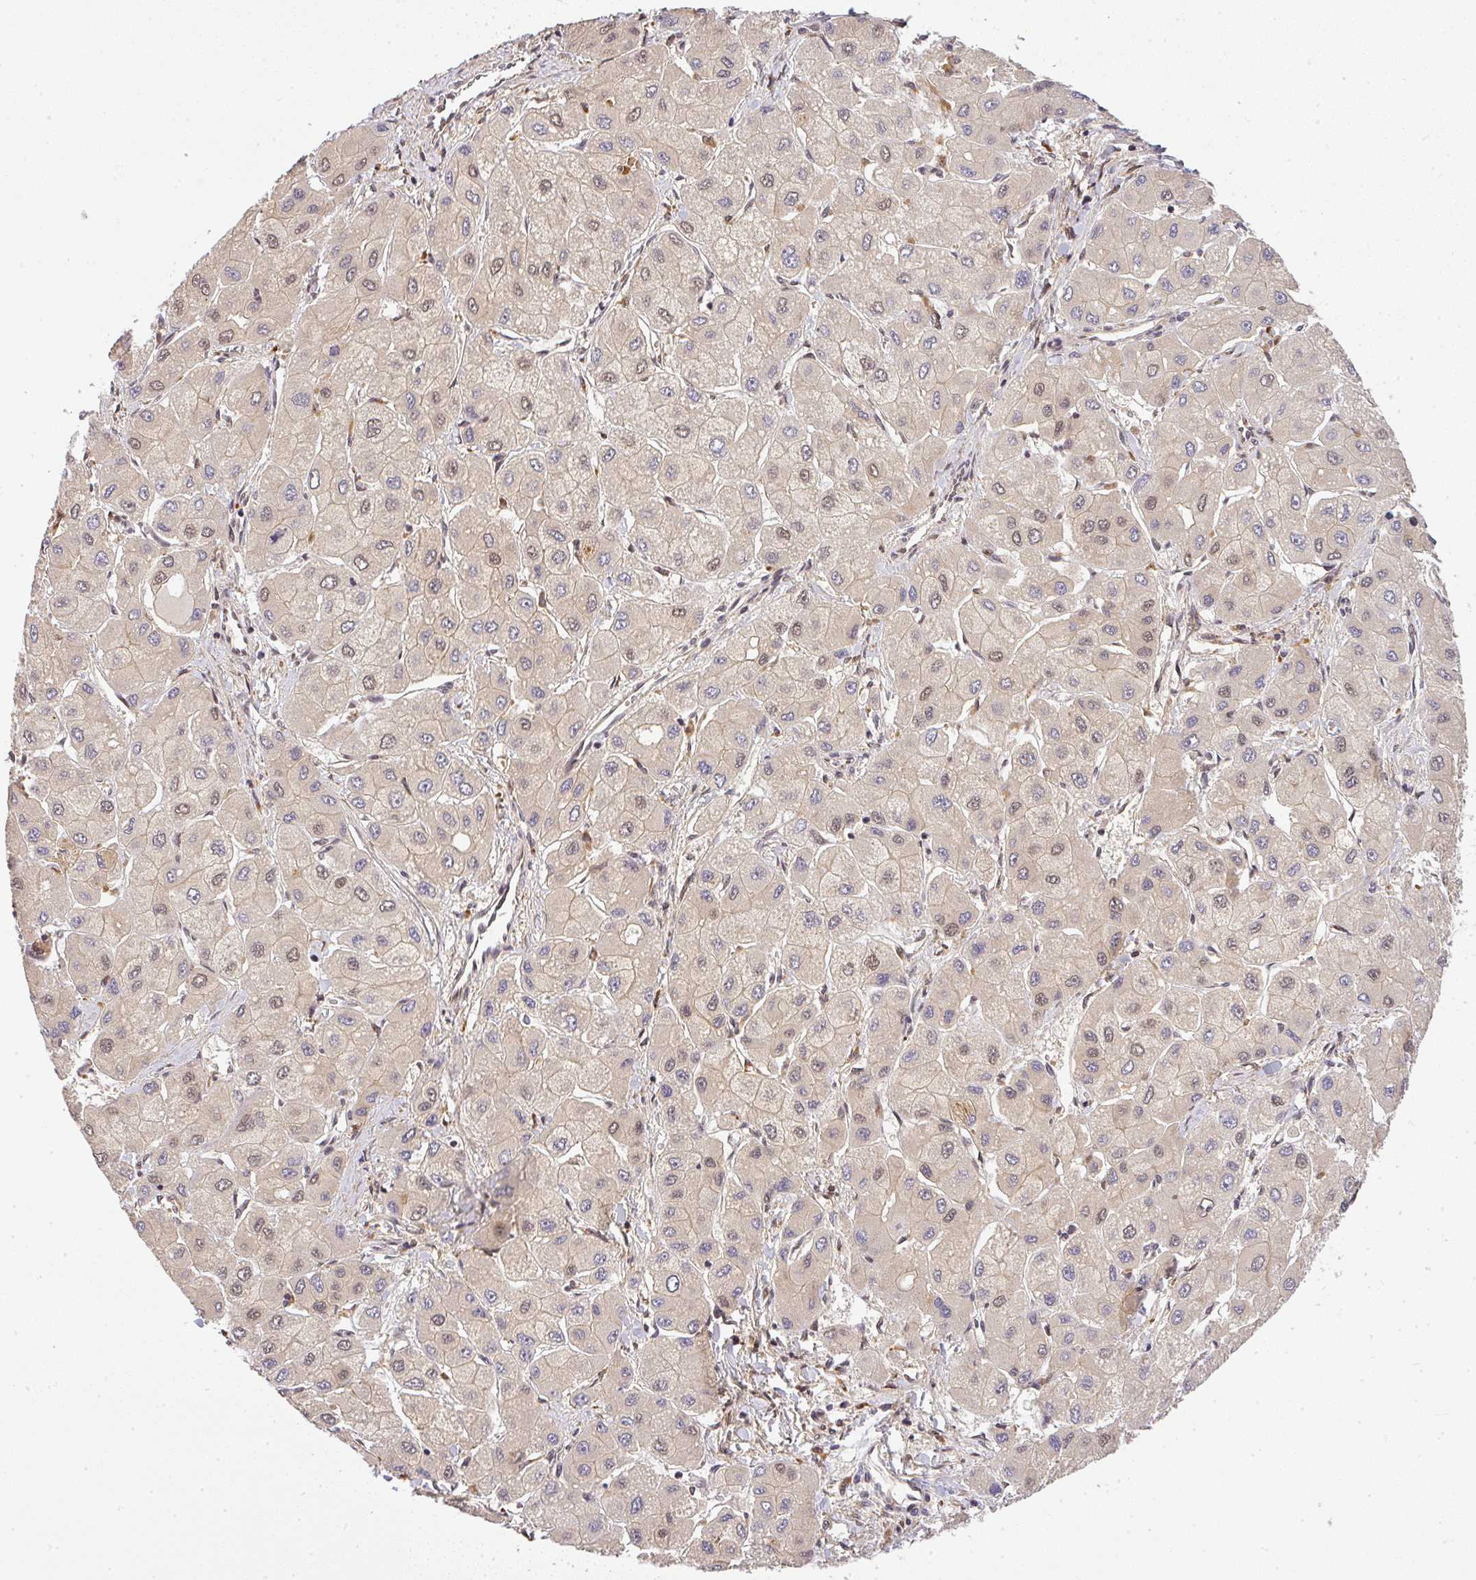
{"staining": {"intensity": "weak", "quantity": "25%-75%", "location": "cytoplasmic/membranous,nuclear"}, "tissue": "liver cancer", "cell_type": "Tumor cells", "image_type": "cancer", "snomed": [{"axis": "morphology", "description": "Carcinoma, Hepatocellular, NOS"}, {"axis": "topography", "description": "Liver"}], "caption": "Tumor cells reveal low levels of weak cytoplasmic/membranous and nuclear staining in approximately 25%-75% of cells in liver hepatocellular carcinoma.", "gene": "FAM153A", "patient": {"sex": "male", "age": 40}}